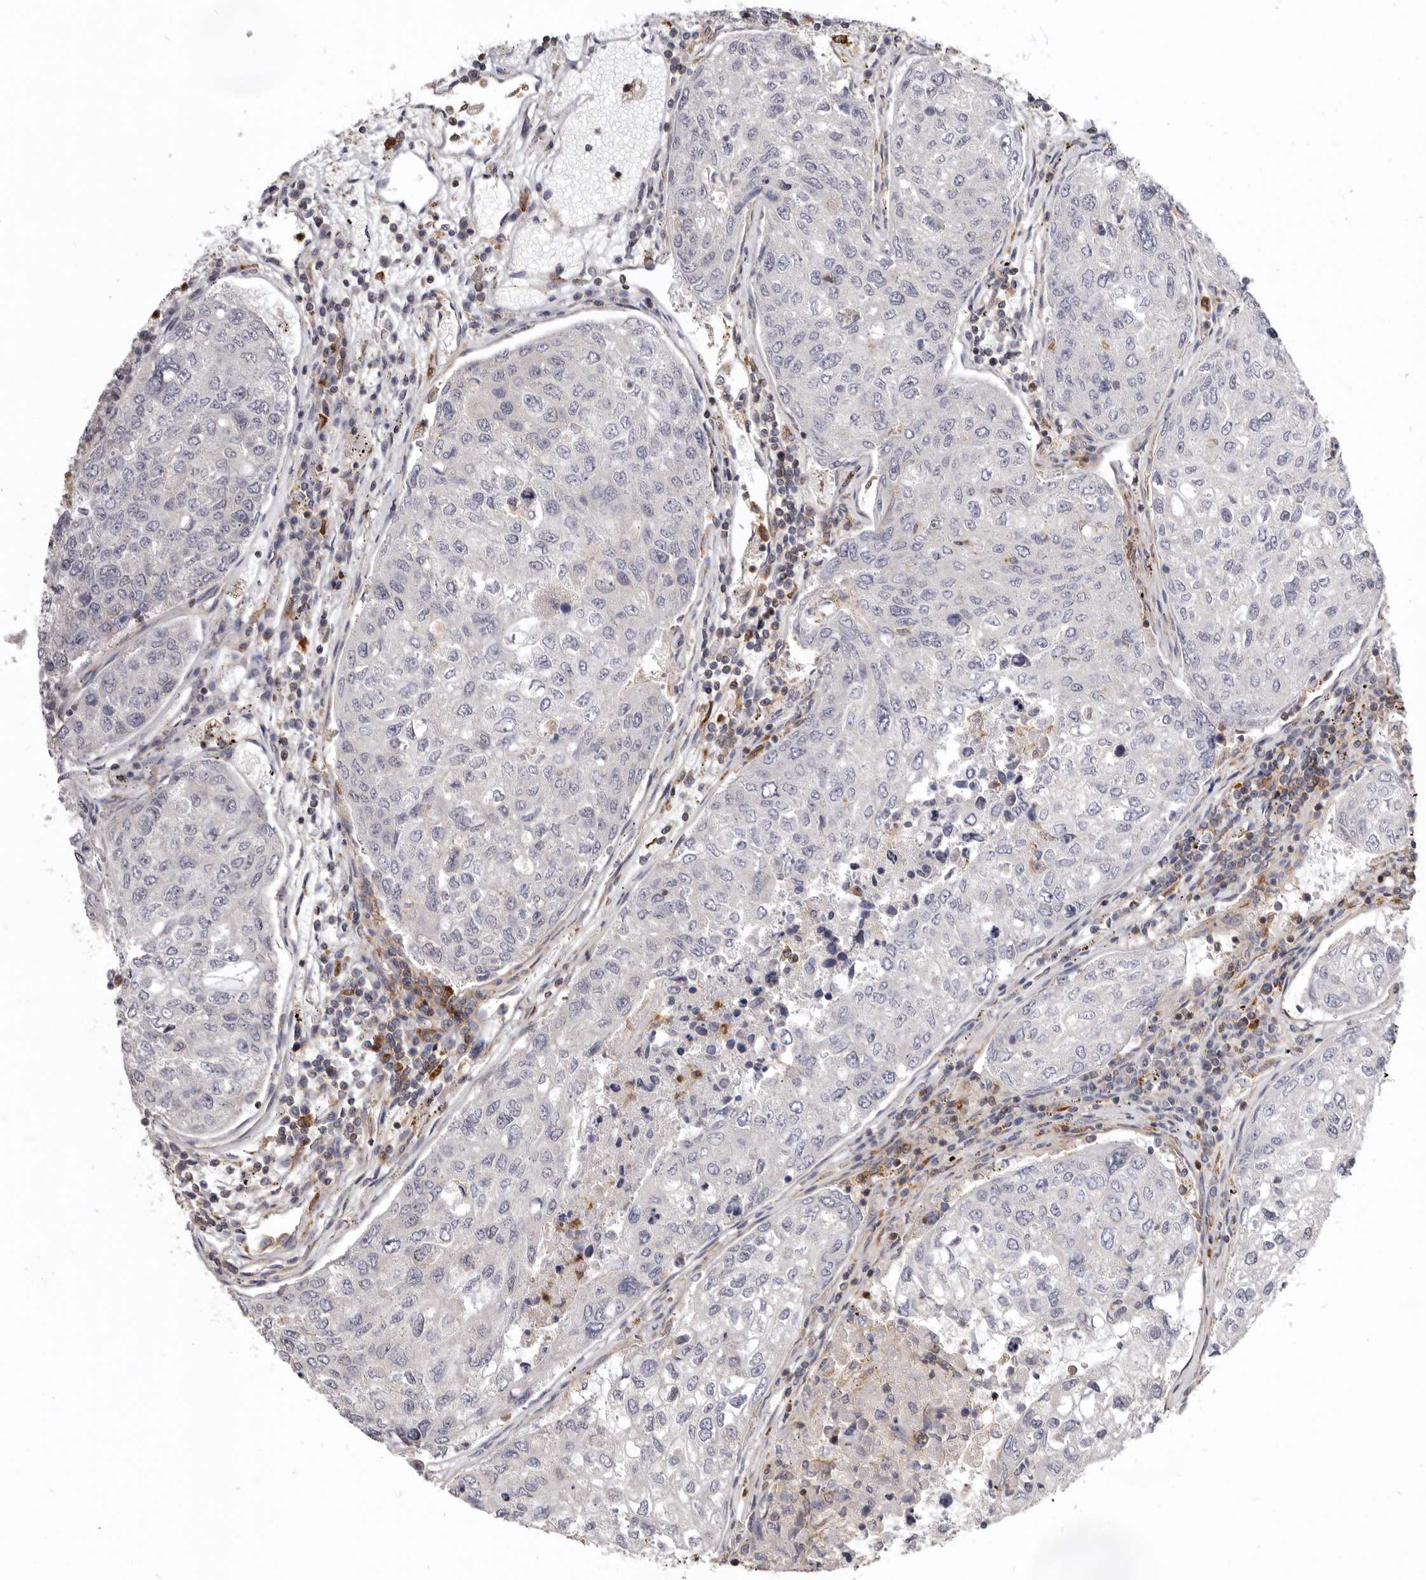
{"staining": {"intensity": "negative", "quantity": "none", "location": "none"}, "tissue": "urothelial cancer", "cell_type": "Tumor cells", "image_type": "cancer", "snomed": [{"axis": "morphology", "description": "Urothelial carcinoma, High grade"}, {"axis": "topography", "description": "Lymph node"}, {"axis": "topography", "description": "Urinary bladder"}], "caption": "Immunohistochemistry (IHC) histopathology image of urothelial cancer stained for a protein (brown), which reveals no expression in tumor cells.", "gene": "CBL", "patient": {"sex": "male", "age": 51}}